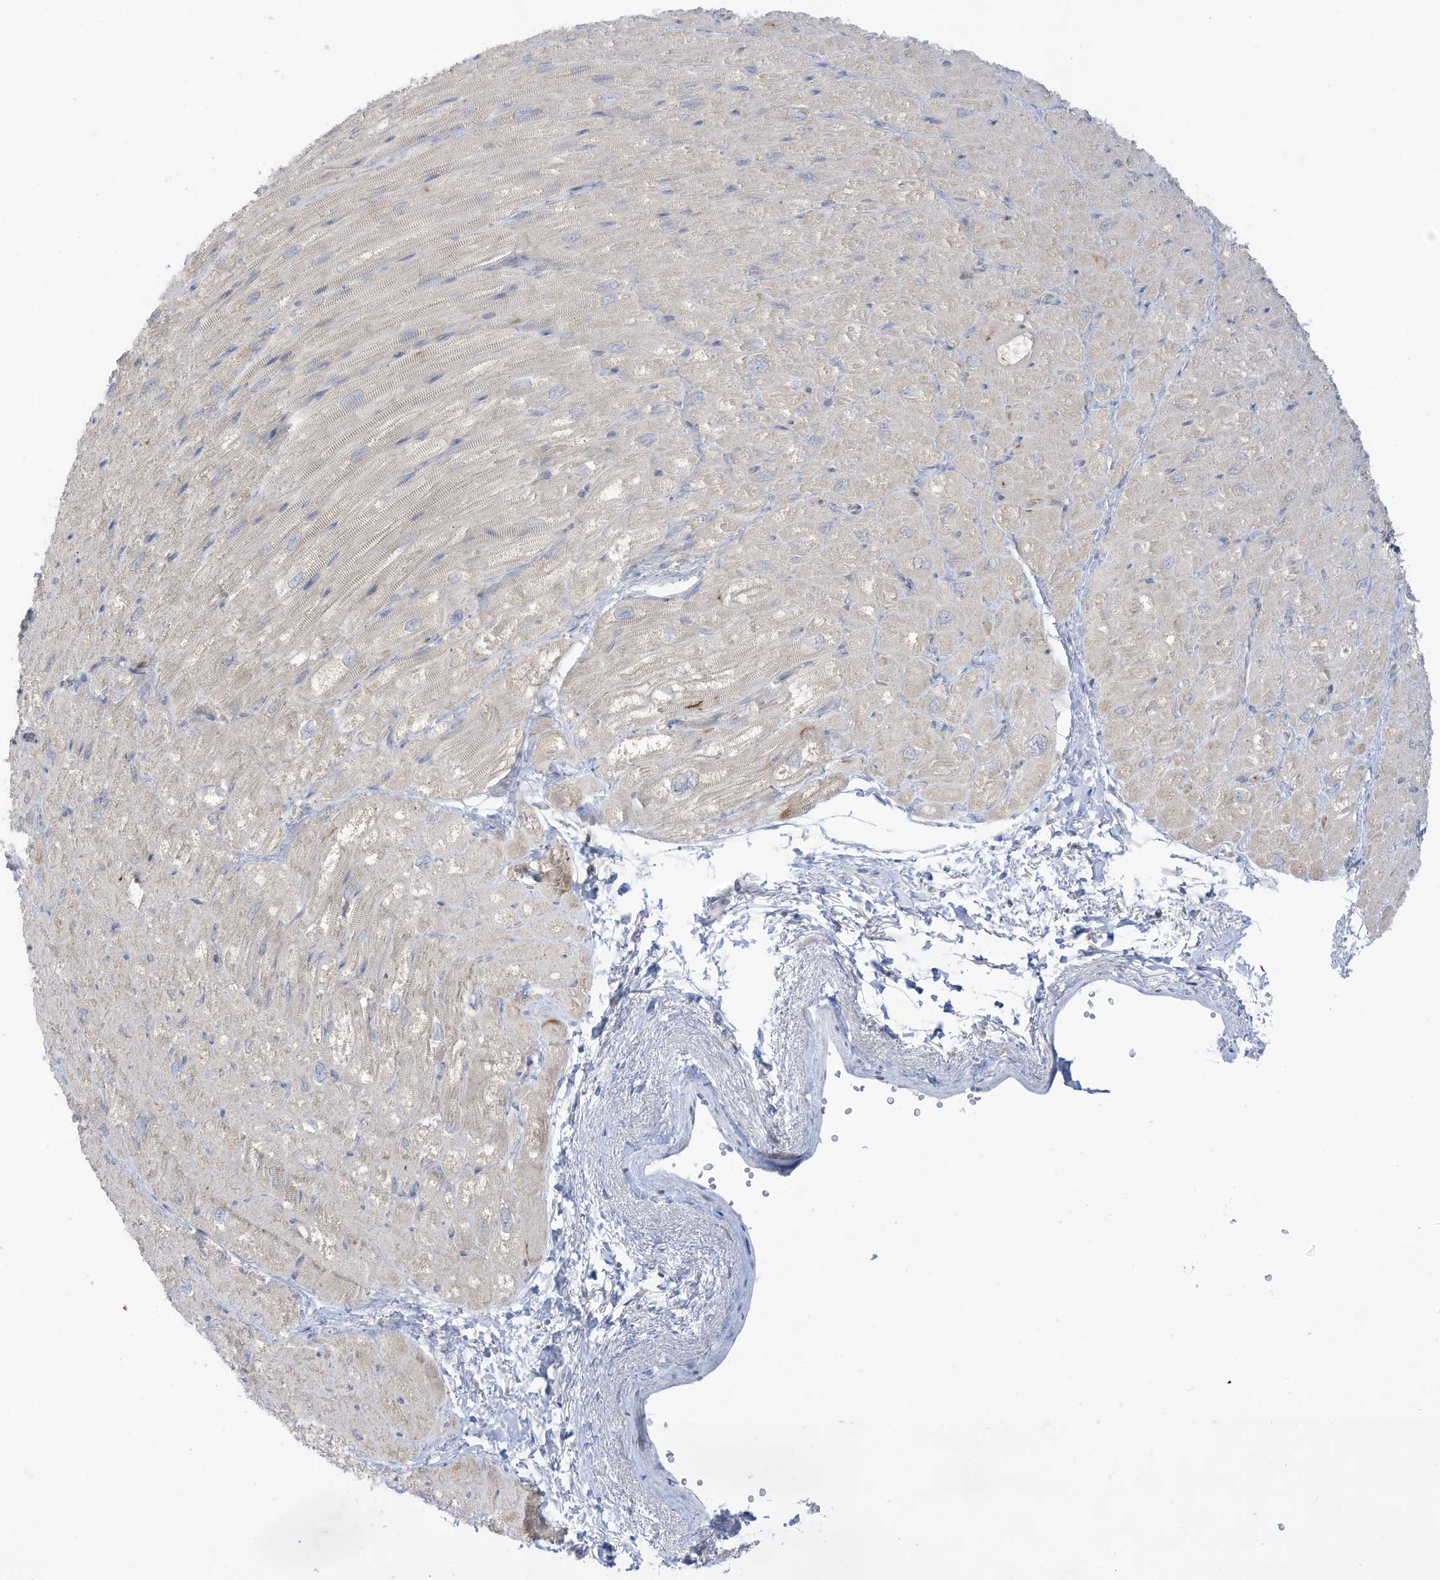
{"staining": {"intensity": "moderate", "quantity": "<25%", "location": "cytoplasmic/membranous"}, "tissue": "heart muscle", "cell_type": "Cardiomyocytes", "image_type": "normal", "snomed": [{"axis": "morphology", "description": "Normal tissue, NOS"}, {"axis": "topography", "description": "Heart"}], "caption": "DAB immunohistochemical staining of unremarkable heart muscle reveals moderate cytoplasmic/membranous protein staining in approximately <25% of cardiomyocytes.", "gene": "LRRN2", "patient": {"sex": "male", "age": 50}}